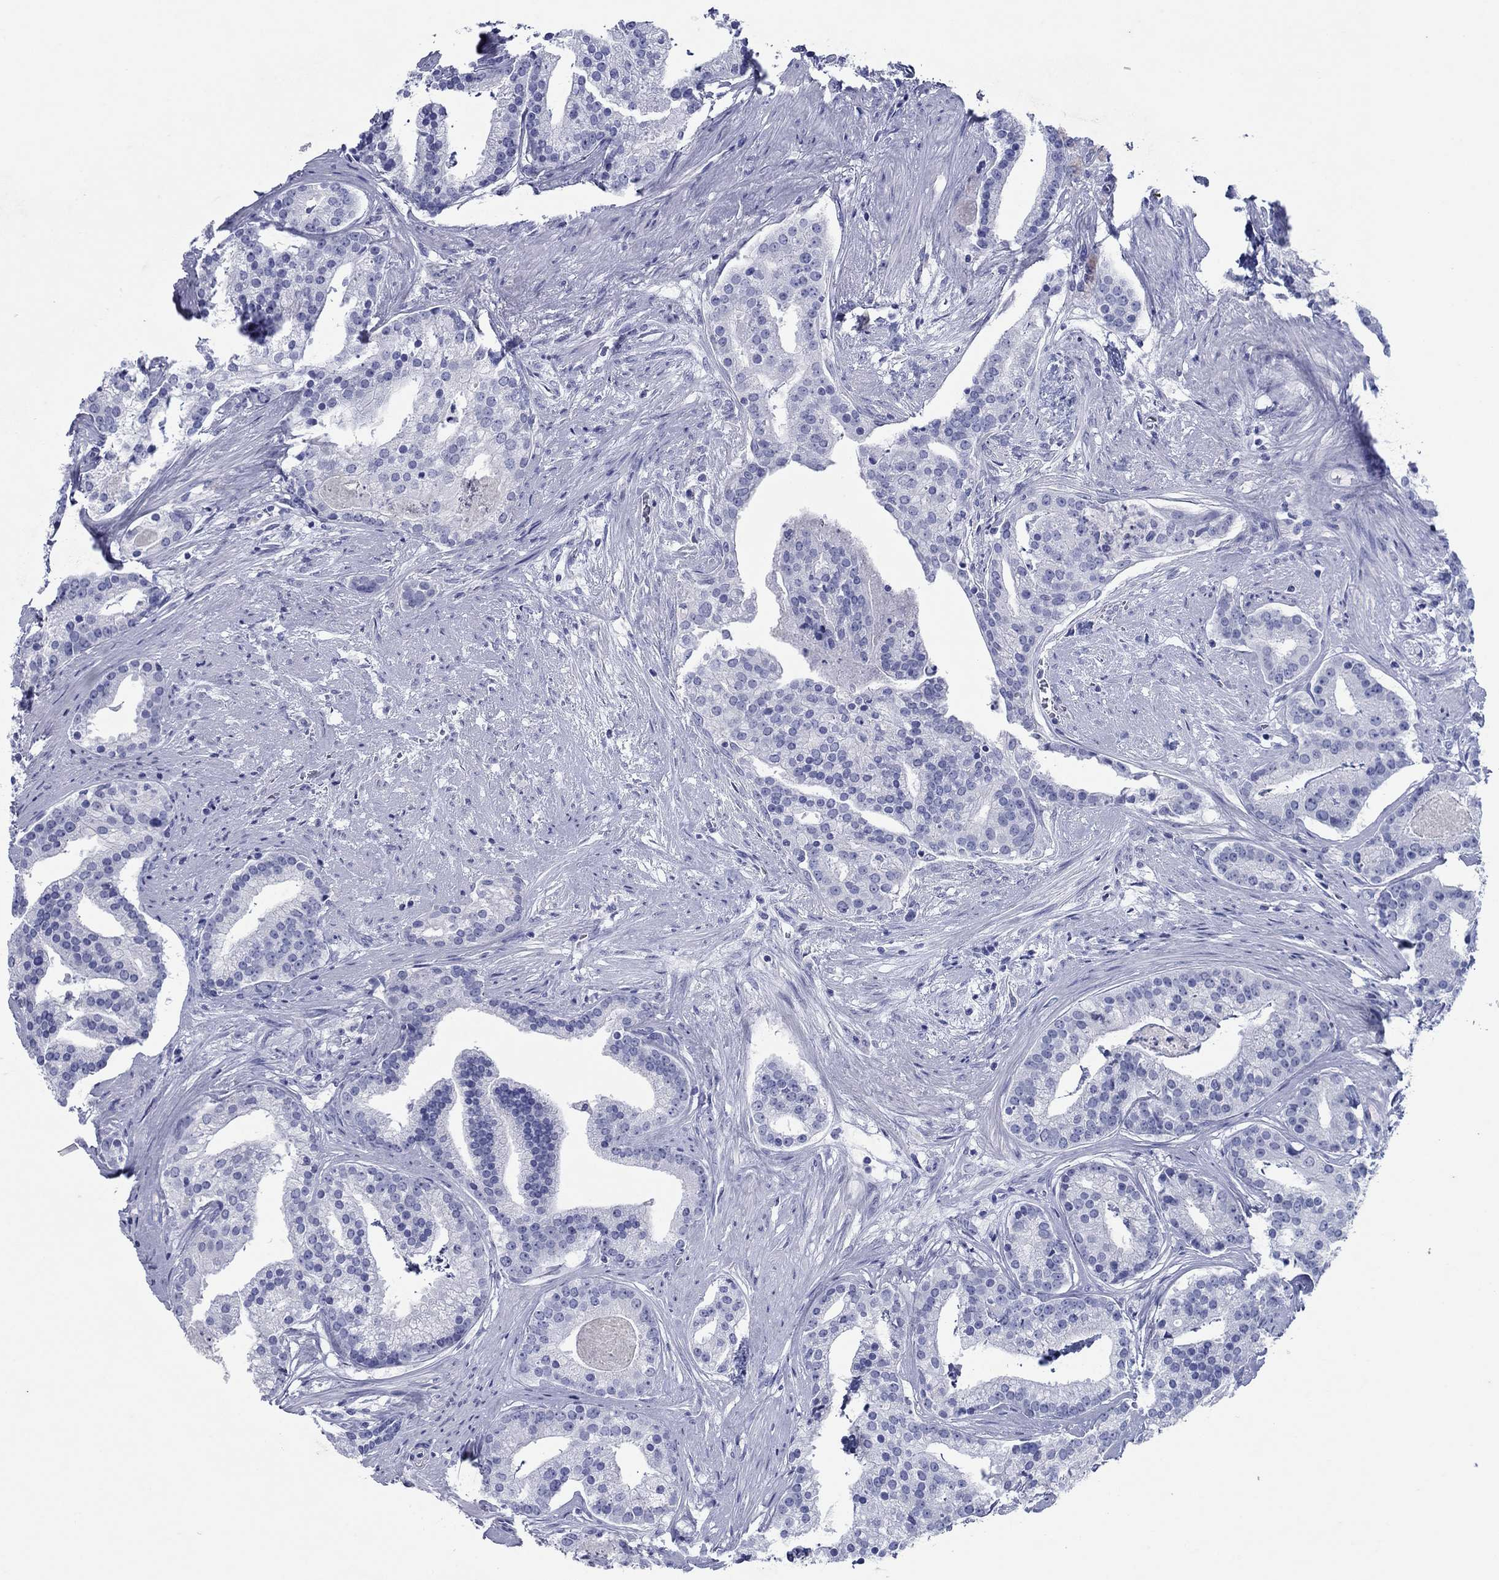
{"staining": {"intensity": "negative", "quantity": "none", "location": "none"}, "tissue": "prostate cancer", "cell_type": "Tumor cells", "image_type": "cancer", "snomed": [{"axis": "morphology", "description": "Adenocarcinoma, NOS"}, {"axis": "topography", "description": "Prostate and seminal vesicle, NOS"}, {"axis": "topography", "description": "Prostate"}], "caption": "Immunohistochemistry of human prostate cancer displays no expression in tumor cells. (DAB (3,3'-diaminobenzidine) IHC visualized using brightfield microscopy, high magnification).", "gene": "ATP4A", "patient": {"sex": "male", "age": 44}}